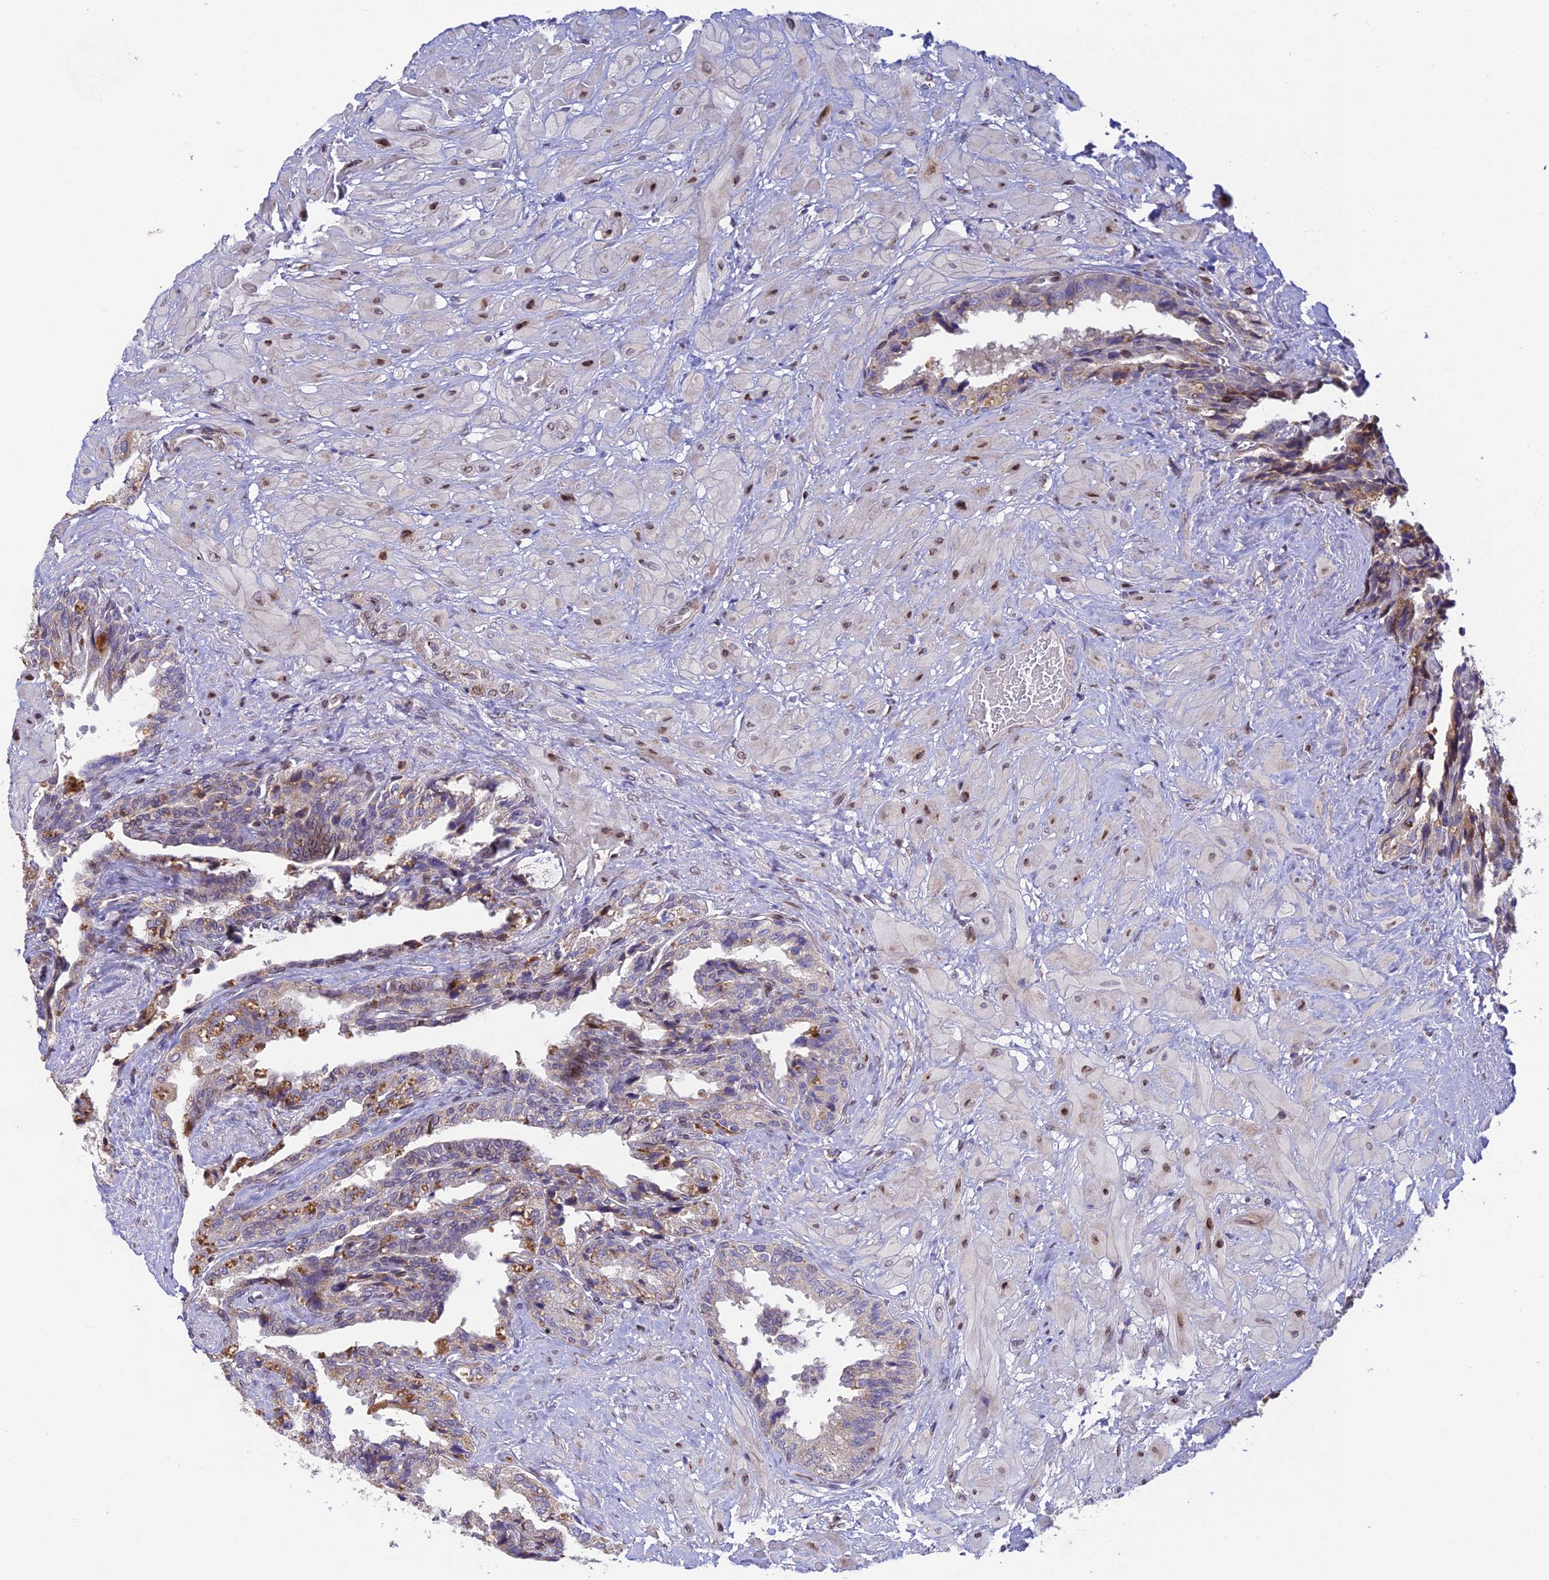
{"staining": {"intensity": "moderate", "quantity": "<25%", "location": "cytoplasmic/membranous"}, "tissue": "seminal vesicle", "cell_type": "Glandular cells", "image_type": "normal", "snomed": [{"axis": "morphology", "description": "Normal tissue, NOS"}, {"axis": "topography", "description": "Seminal veicle"}, {"axis": "topography", "description": "Peripheral nerve tissue"}], "caption": "Seminal vesicle stained for a protein (brown) reveals moderate cytoplasmic/membranous positive expression in about <25% of glandular cells.", "gene": "MGAT2", "patient": {"sex": "male", "age": 60}}